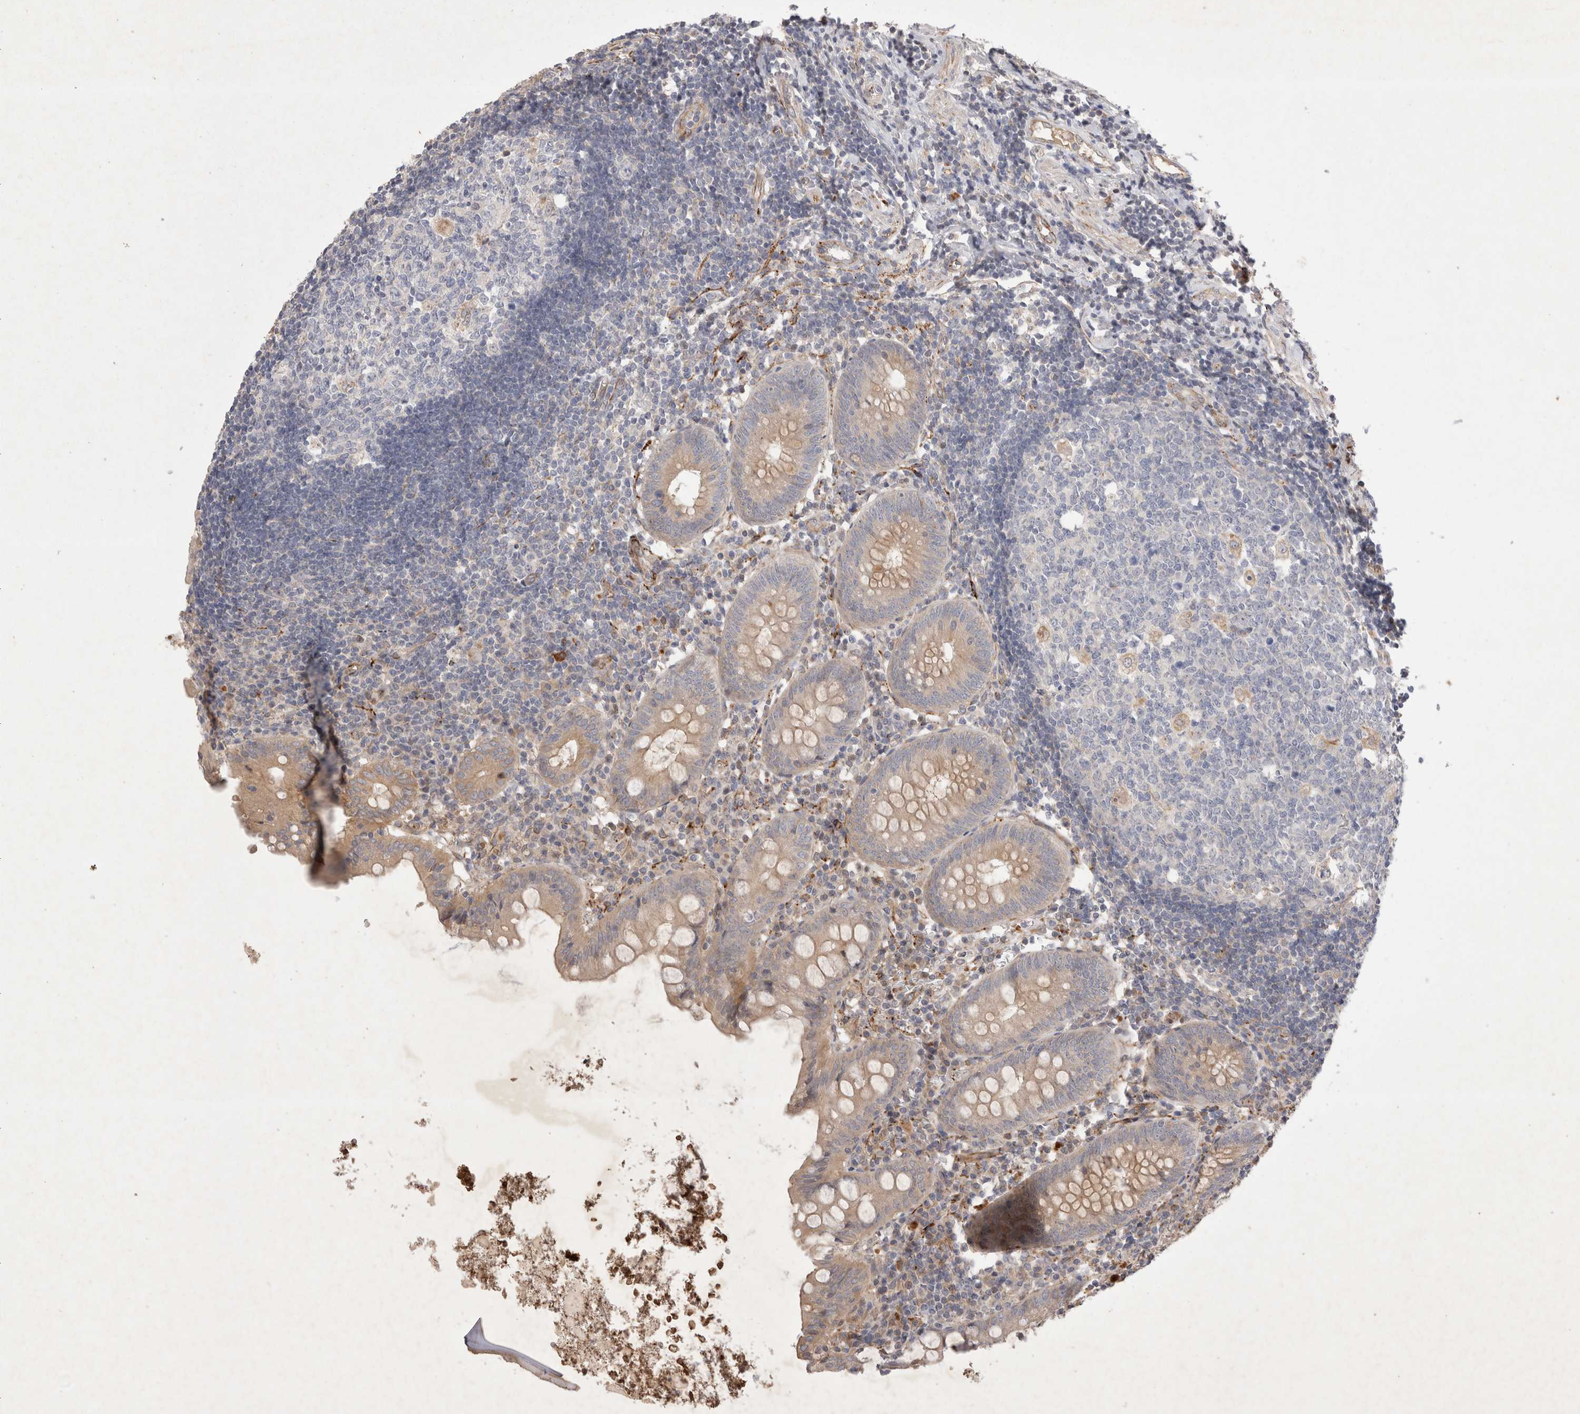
{"staining": {"intensity": "weak", "quantity": "25%-75%", "location": "cytoplasmic/membranous"}, "tissue": "appendix", "cell_type": "Glandular cells", "image_type": "normal", "snomed": [{"axis": "morphology", "description": "Normal tissue, NOS"}, {"axis": "topography", "description": "Appendix"}], "caption": "Immunohistochemistry (IHC) (DAB) staining of benign human appendix exhibits weak cytoplasmic/membranous protein expression in approximately 25%-75% of glandular cells.", "gene": "NMU", "patient": {"sex": "female", "age": 54}}